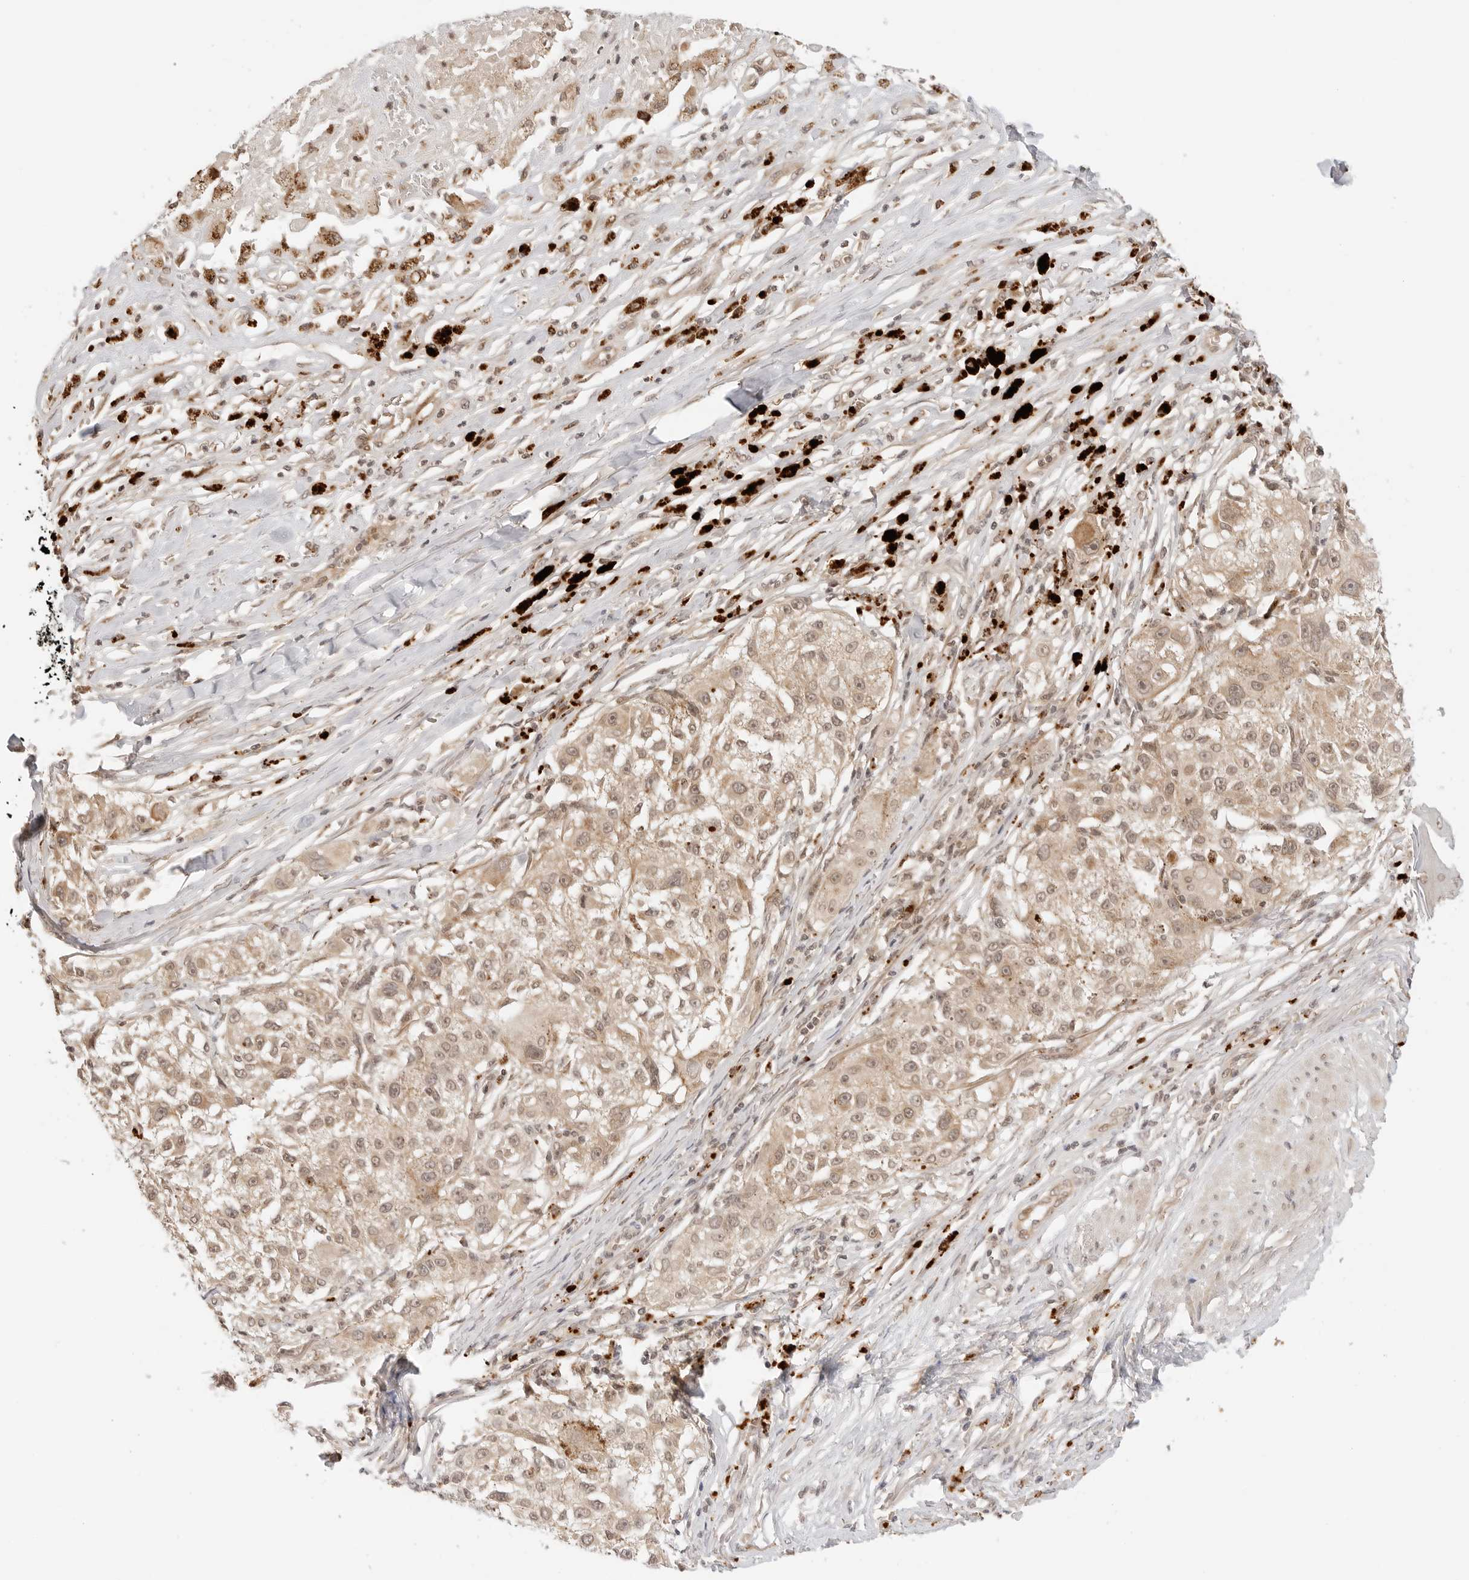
{"staining": {"intensity": "weak", "quantity": ">75%", "location": "cytoplasmic/membranous,nuclear"}, "tissue": "melanoma", "cell_type": "Tumor cells", "image_type": "cancer", "snomed": [{"axis": "morphology", "description": "Necrosis, NOS"}, {"axis": "morphology", "description": "Malignant melanoma, NOS"}, {"axis": "topography", "description": "Skin"}], "caption": "This photomicrograph exhibits melanoma stained with IHC to label a protein in brown. The cytoplasmic/membranous and nuclear of tumor cells show weak positivity for the protein. Nuclei are counter-stained blue.", "gene": "GPR34", "patient": {"sex": "female", "age": 87}}